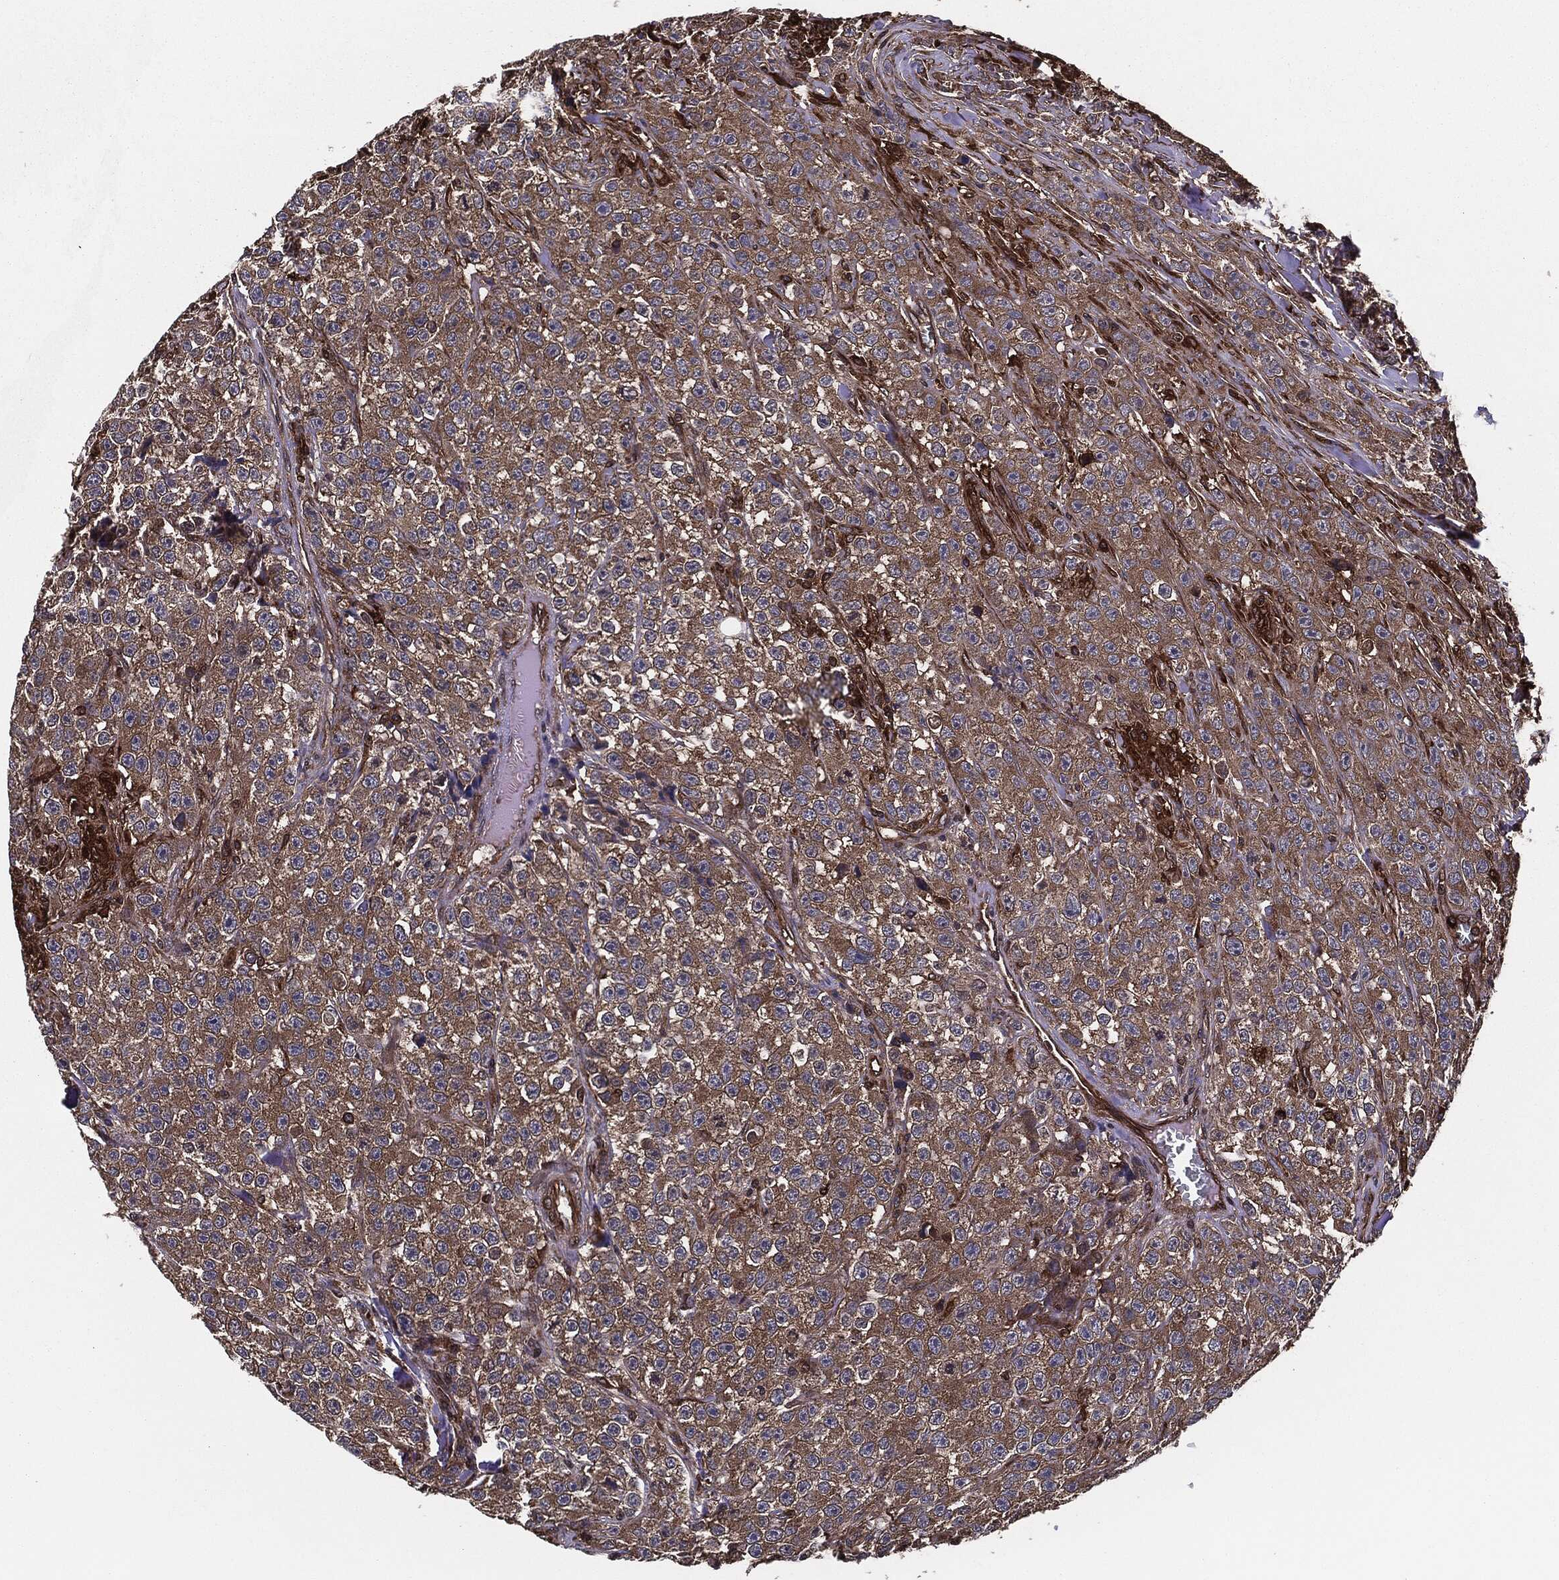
{"staining": {"intensity": "moderate", "quantity": ">75%", "location": "cytoplasmic/membranous"}, "tissue": "testis cancer", "cell_type": "Tumor cells", "image_type": "cancer", "snomed": [{"axis": "morphology", "description": "Seminoma, NOS"}, {"axis": "topography", "description": "Testis"}], "caption": "Brown immunohistochemical staining in seminoma (testis) shows moderate cytoplasmic/membranous positivity in about >75% of tumor cells. (Brightfield microscopy of DAB IHC at high magnification).", "gene": "RAP1GDS1", "patient": {"sex": "male", "age": 59}}